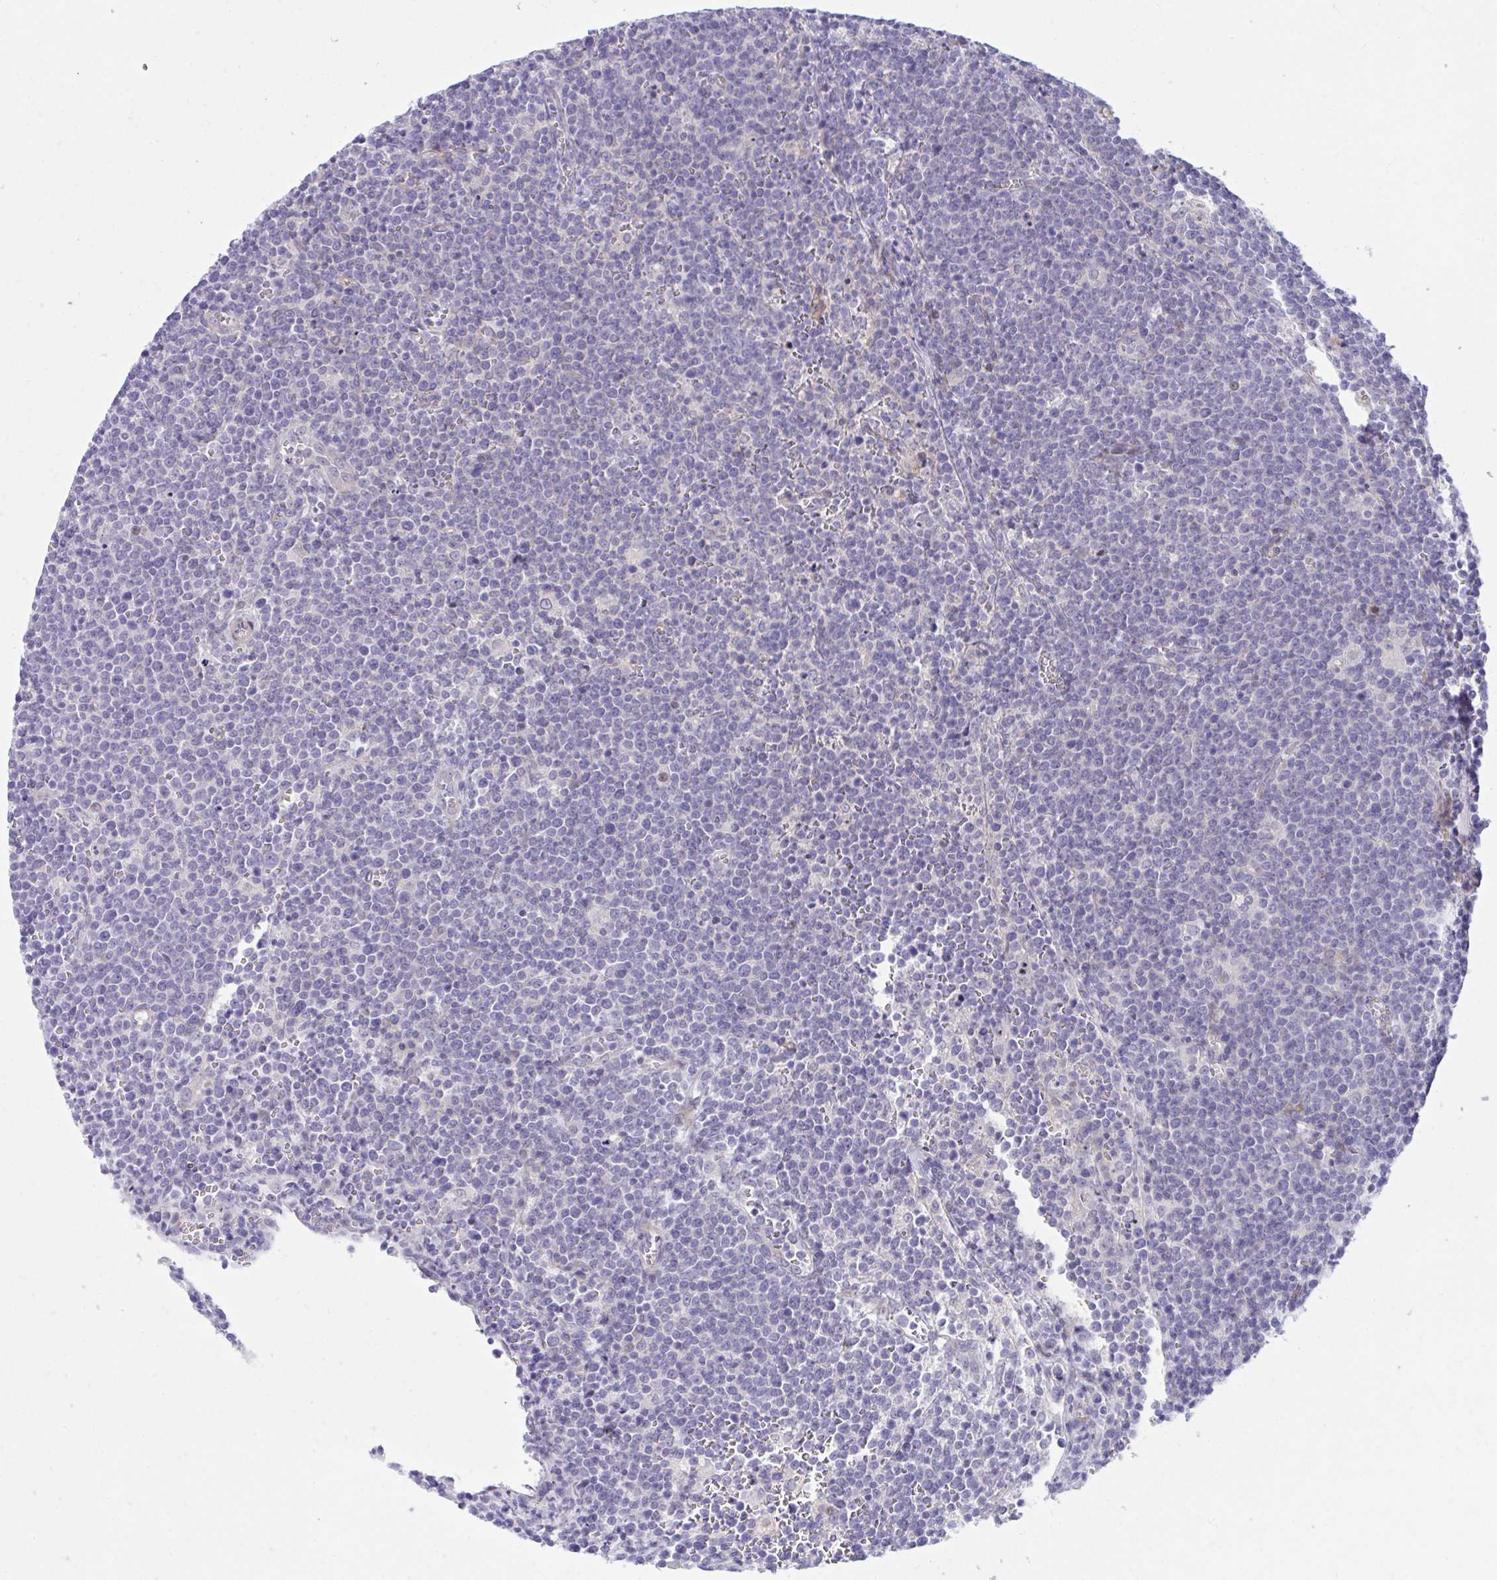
{"staining": {"intensity": "negative", "quantity": "none", "location": "none"}, "tissue": "lymphoma", "cell_type": "Tumor cells", "image_type": "cancer", "snomed": [{"axis": "morphology", "description": "Malignant lymphoma, non-Hodgkin's type, High grade"}, {"axis": "topography", "description": "Lymph node"}], "caption": "Protein analysis of lymphoma exhibits no significant staining in tumor cells.", "gene": "MED9", "patient": {"sex": "male", "age": 61}}